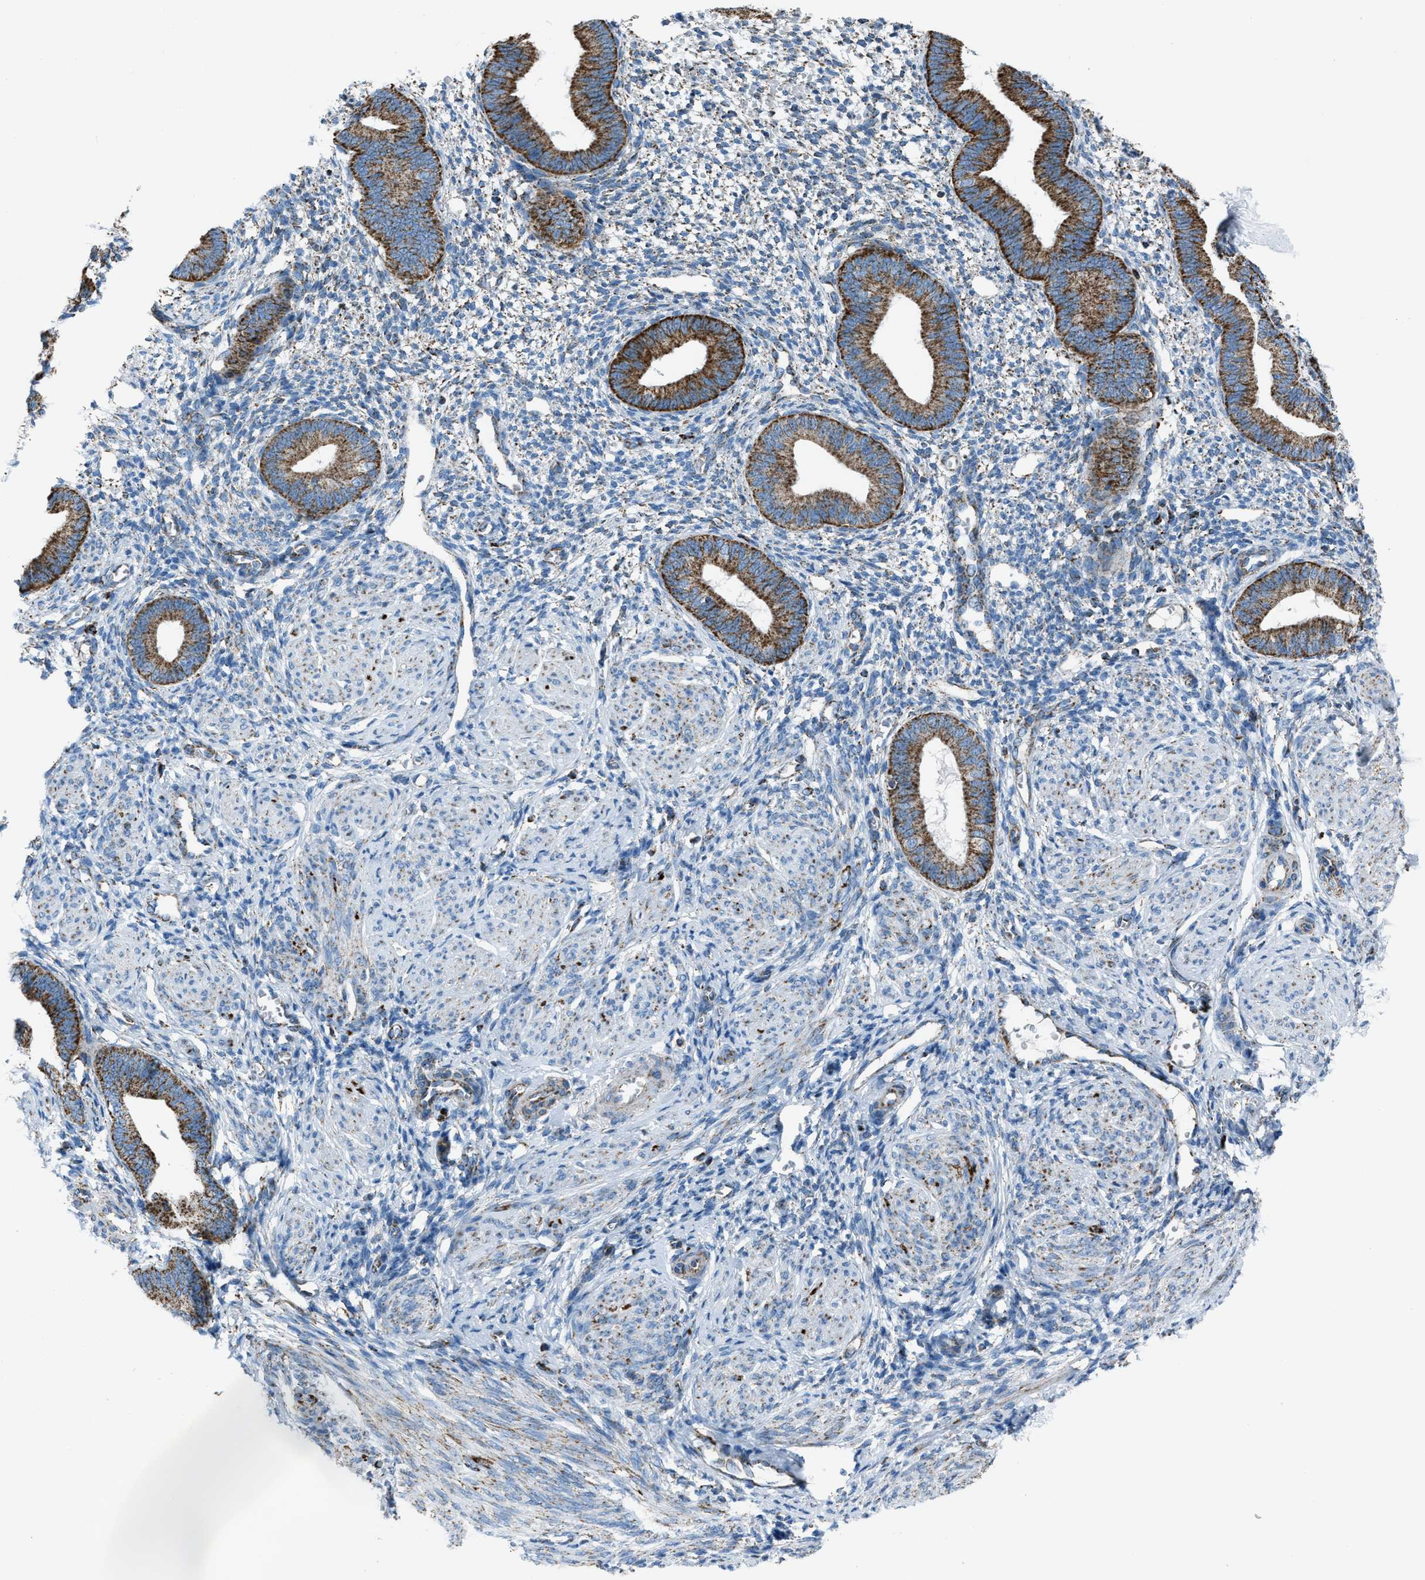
{"staining": {"intensity": "moderate", "quantity": "<25%", "location": "cytoplasmic/membranous"}, "tissue": "endometrium", "cell_type": "Cells in endometrial stroma", "image_type": "normal", "snomed": [{"axis": "morphology", "description": "Normal tissue, NOS"}, {"axis": "topography", "description": "Endometrium"}], "caption": "A brown stain highlights moderate cytoplasmic/membranous staining of a protein in cells in endometrial stroma of unremarkable human endometrium. The staining was performed using DAB to visualize the protein expression in brown, while the nuclei were stained in blue with hematoxylin (Magnification: 20x).", "gene": "MDH2", "patient": {"sex": "female", "age": 46}}